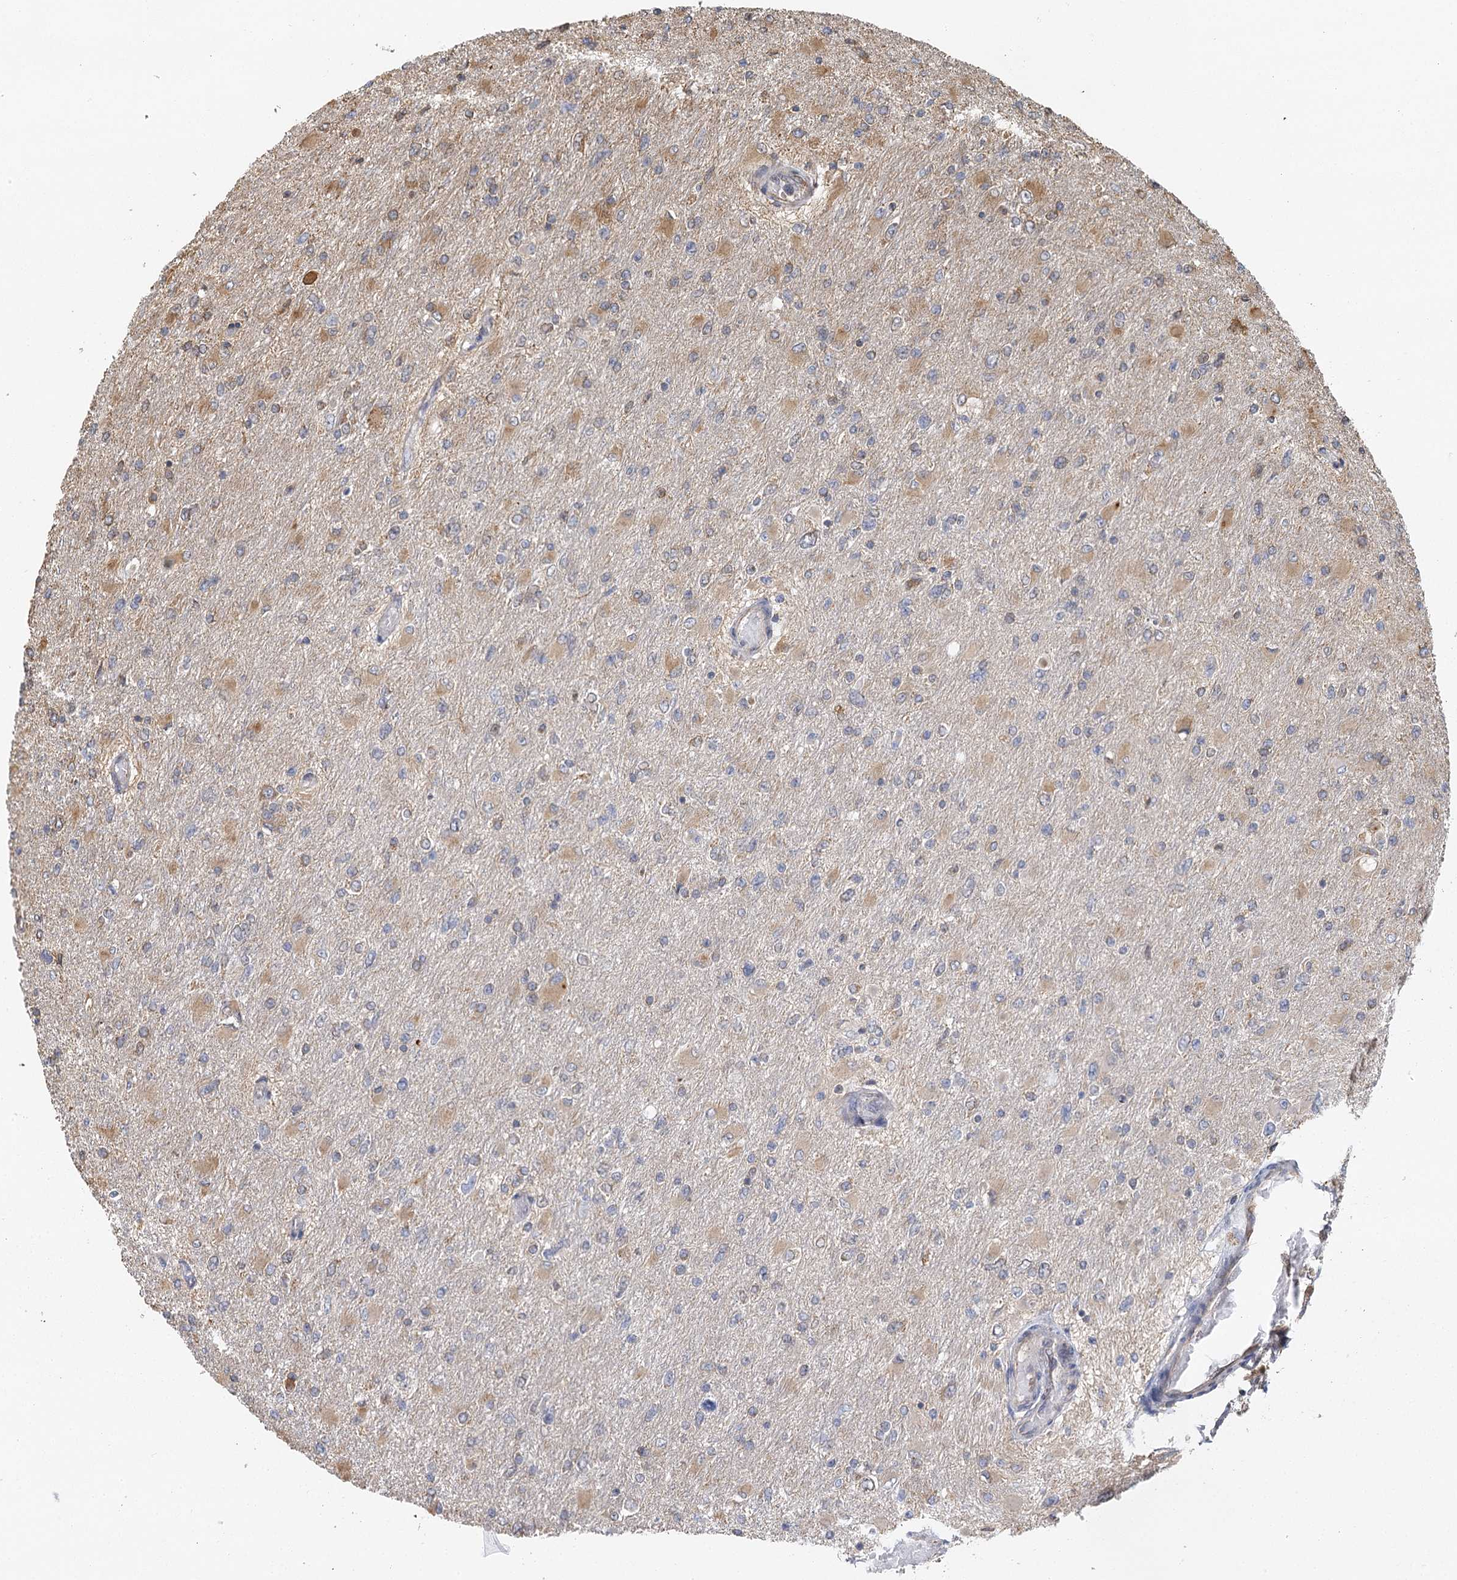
{"staining": {"intensity": "moderate", "quantity": "<25%", "location": "cytoplasmic/membranous"}, "tissue": "glioma", "cell_type": "Tumor cells", "image_type": "cancer", "snomed": [{"axis": "morphology", "description": "Glioma, malignant, High grade"}, {"axis": "topography", "description": "Cerebral cortex"}], "caption": "Protein expression analysis of glioma demonstrates moderate cytoplasmic/membranous positivity in approximately <25% of tumor cells. The protein of interest is shown in brown color, while the nuclei are stained blue.", "gene": "IL11RA", "patient": {"sex": "female", "age": 36}}